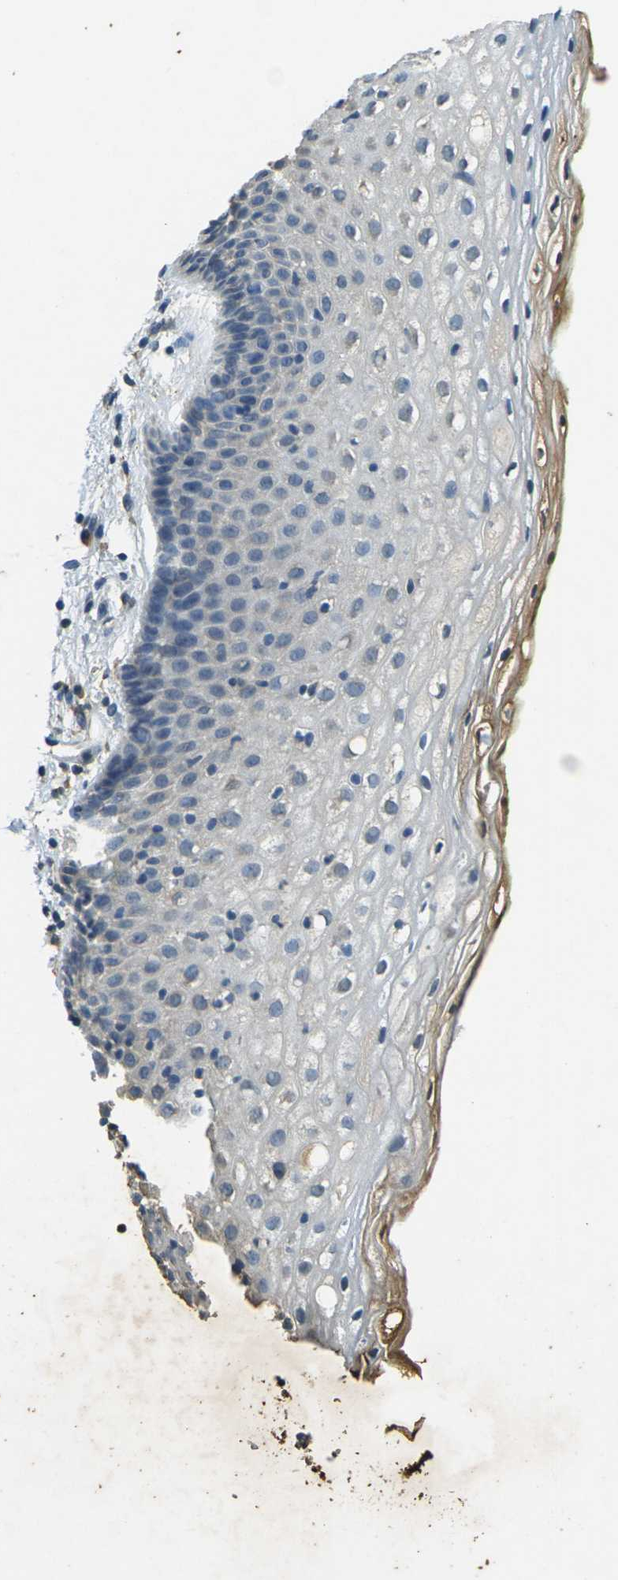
{"staining": {"intensity": "weak", "quantity": "<25%", "location": "cytoplasmic/membranous"}, "tissue": "vagina", "cell_type": "Squamous epithelial cells", "image_type": "normal", "snomed": [{"axis": "morphology", "description": "Normal tissue, NOS"}, {"axis": "topography", "description": "Vagina"}], "caption": "Micrograph shows no significant protein expression in squamous epithelial cells of benign vagina.", "gene": "HBB", "patient": {"sex": "female", "age": 44}}